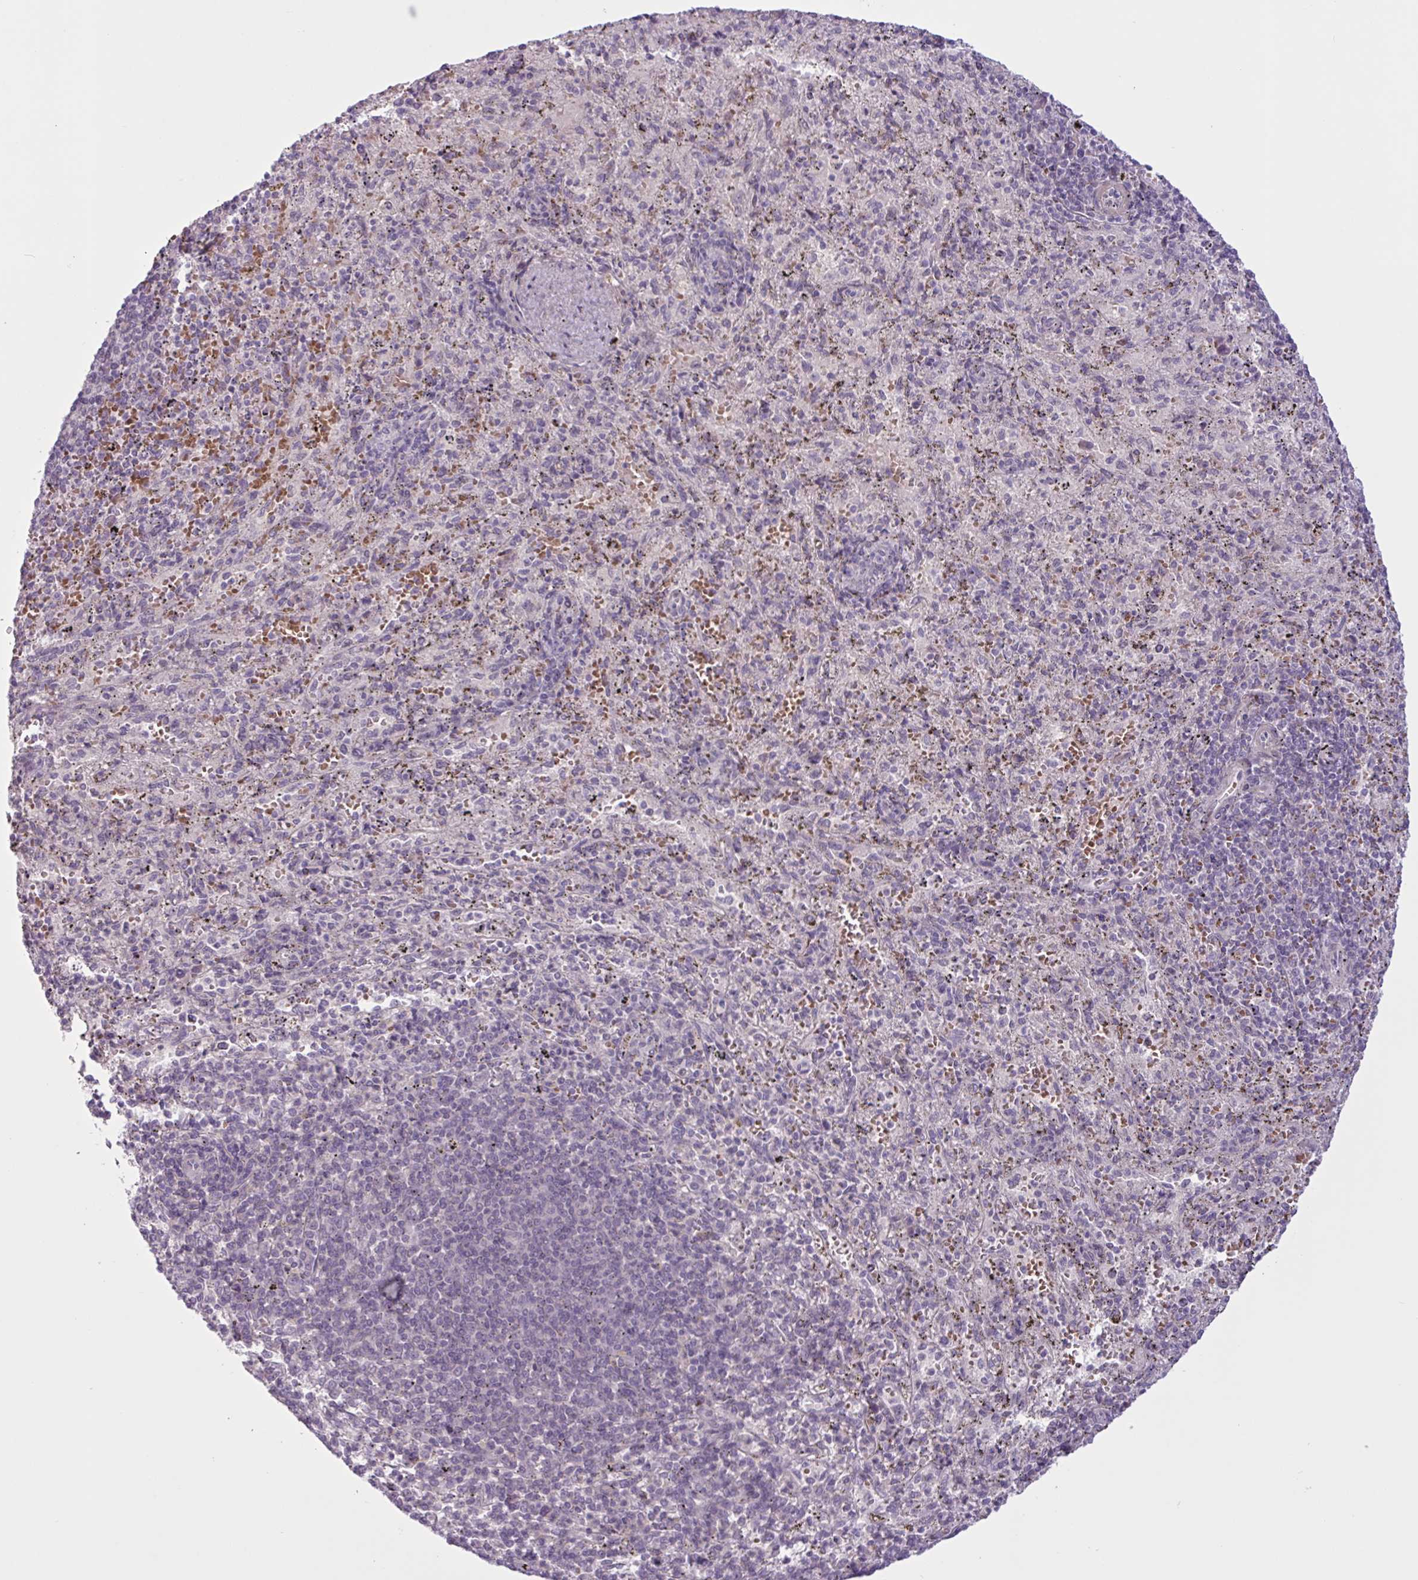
{"staining": {"intensity": "negative", "quantity": "none", "location": "none"}, "tissue": "spleen", "cell_type": "Cells in red pulp", "image_type": "normal", "snomed": [{"axis": "morphology", "description": "Normal tissue, NOS"}, {"axis": "topography", "description": "Spleen"}], "caption": "IHC image of benign spleen: spleen stained with DAB (3,3'-diaminobenzidine) demonstrates no significant protein positivity in cells in red pulp.", "gene": "ENSG00000281613", "patient": {"sex": "male", "age": 57}}